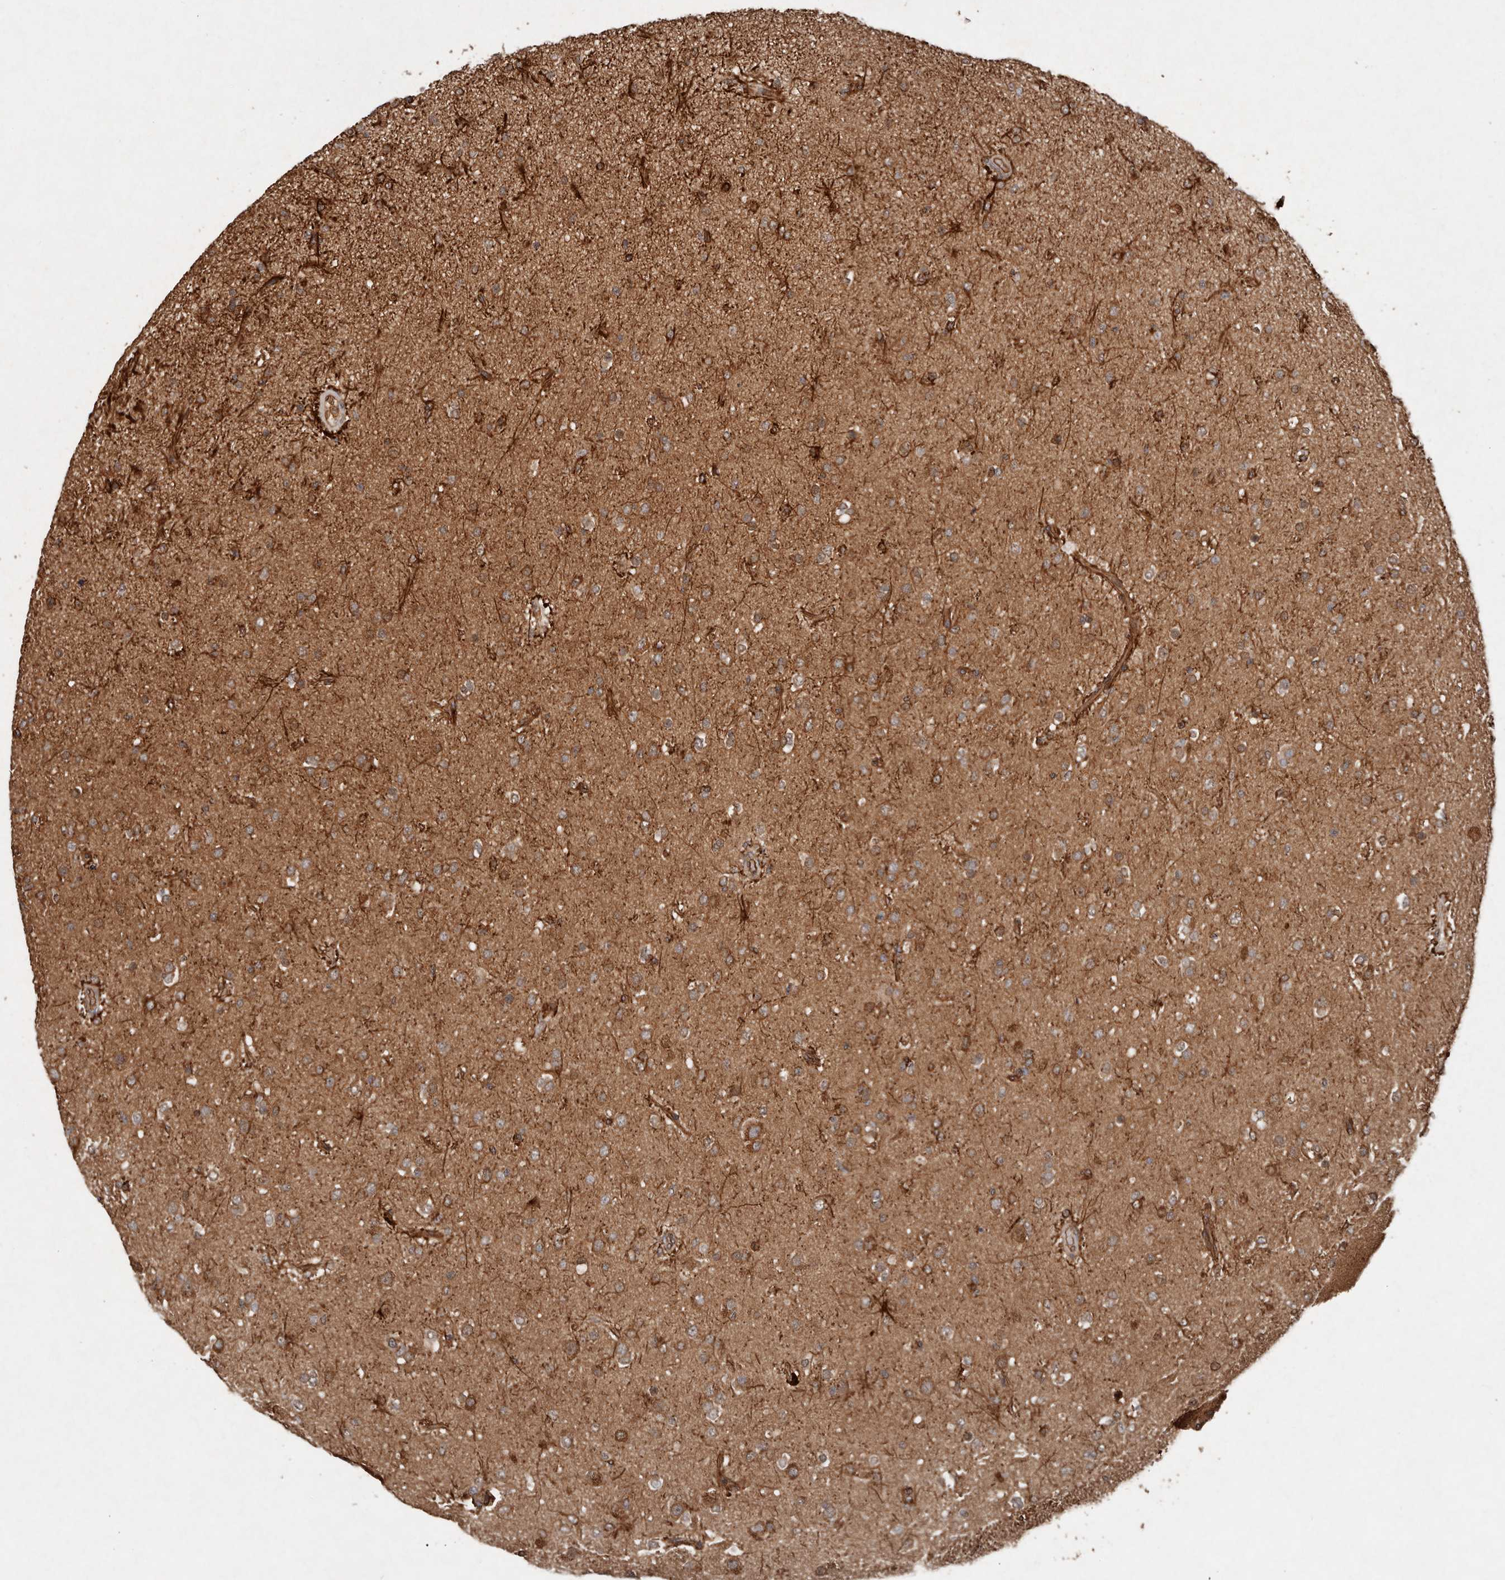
{"staining": {"intensity": "moderate", "quantity": ">75%", "location": "cytoplasmic/membranous"}, "tissue": "glioma", "cell_type": "Tumor cells", "image_type": "cancer", "snomed": [{"axis": "morphology", "description": "Glioma, malignant, Low grade"}, {"axis": "topography", "description": "Brain"}], "caption": "Immunohistochemistry (IHC) micrograph of human glioma stained for a protein (brown), which displays medium levels of moderate cytoplasmic/membranous staining in approximately >75% of tumor cells.", "gene": "DIP2C", "patient": {"sex": "male", "age": 65}}